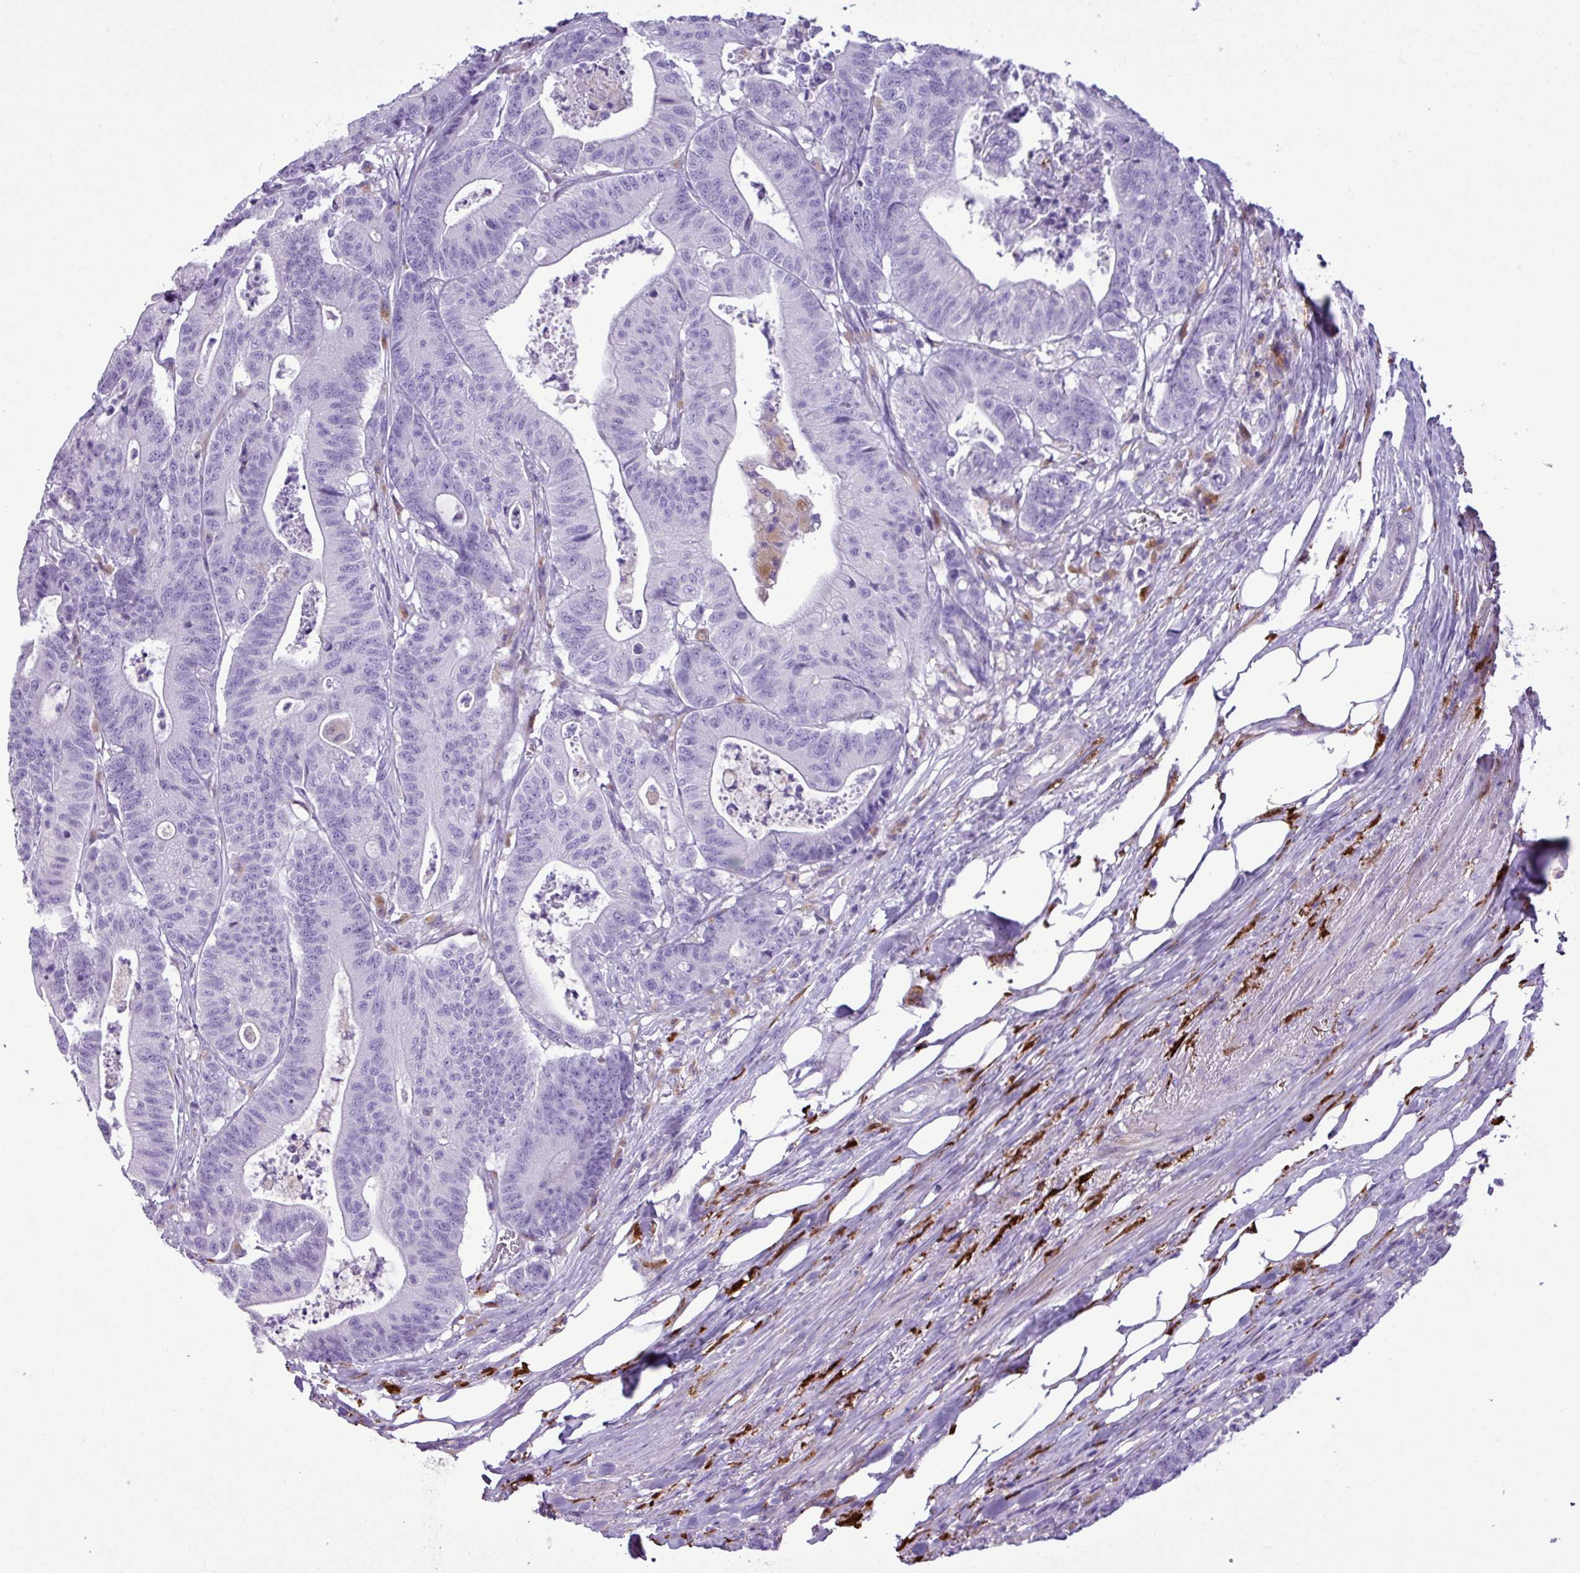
{"staining": {"intensity": "negative", "quantity": "none", "location": "none"}, "tissue": "colorectal cancer", "cell_type": "Tumor cells", "image_type": "cancer", "snomed": [{"axis": "morphology", "description": "Adenocarcinoma, NOS"}, {"axis": "topography", "description": "Colon"}], "caption": "DAB (3,3'-diaminobenzidine) immunohistochemical staining of adenocarcinoma (colorectal) exhibits no significant staining in tumor cells.", "gene": "TMEM200C", "patient": {"sex": "female", "age": 84}}